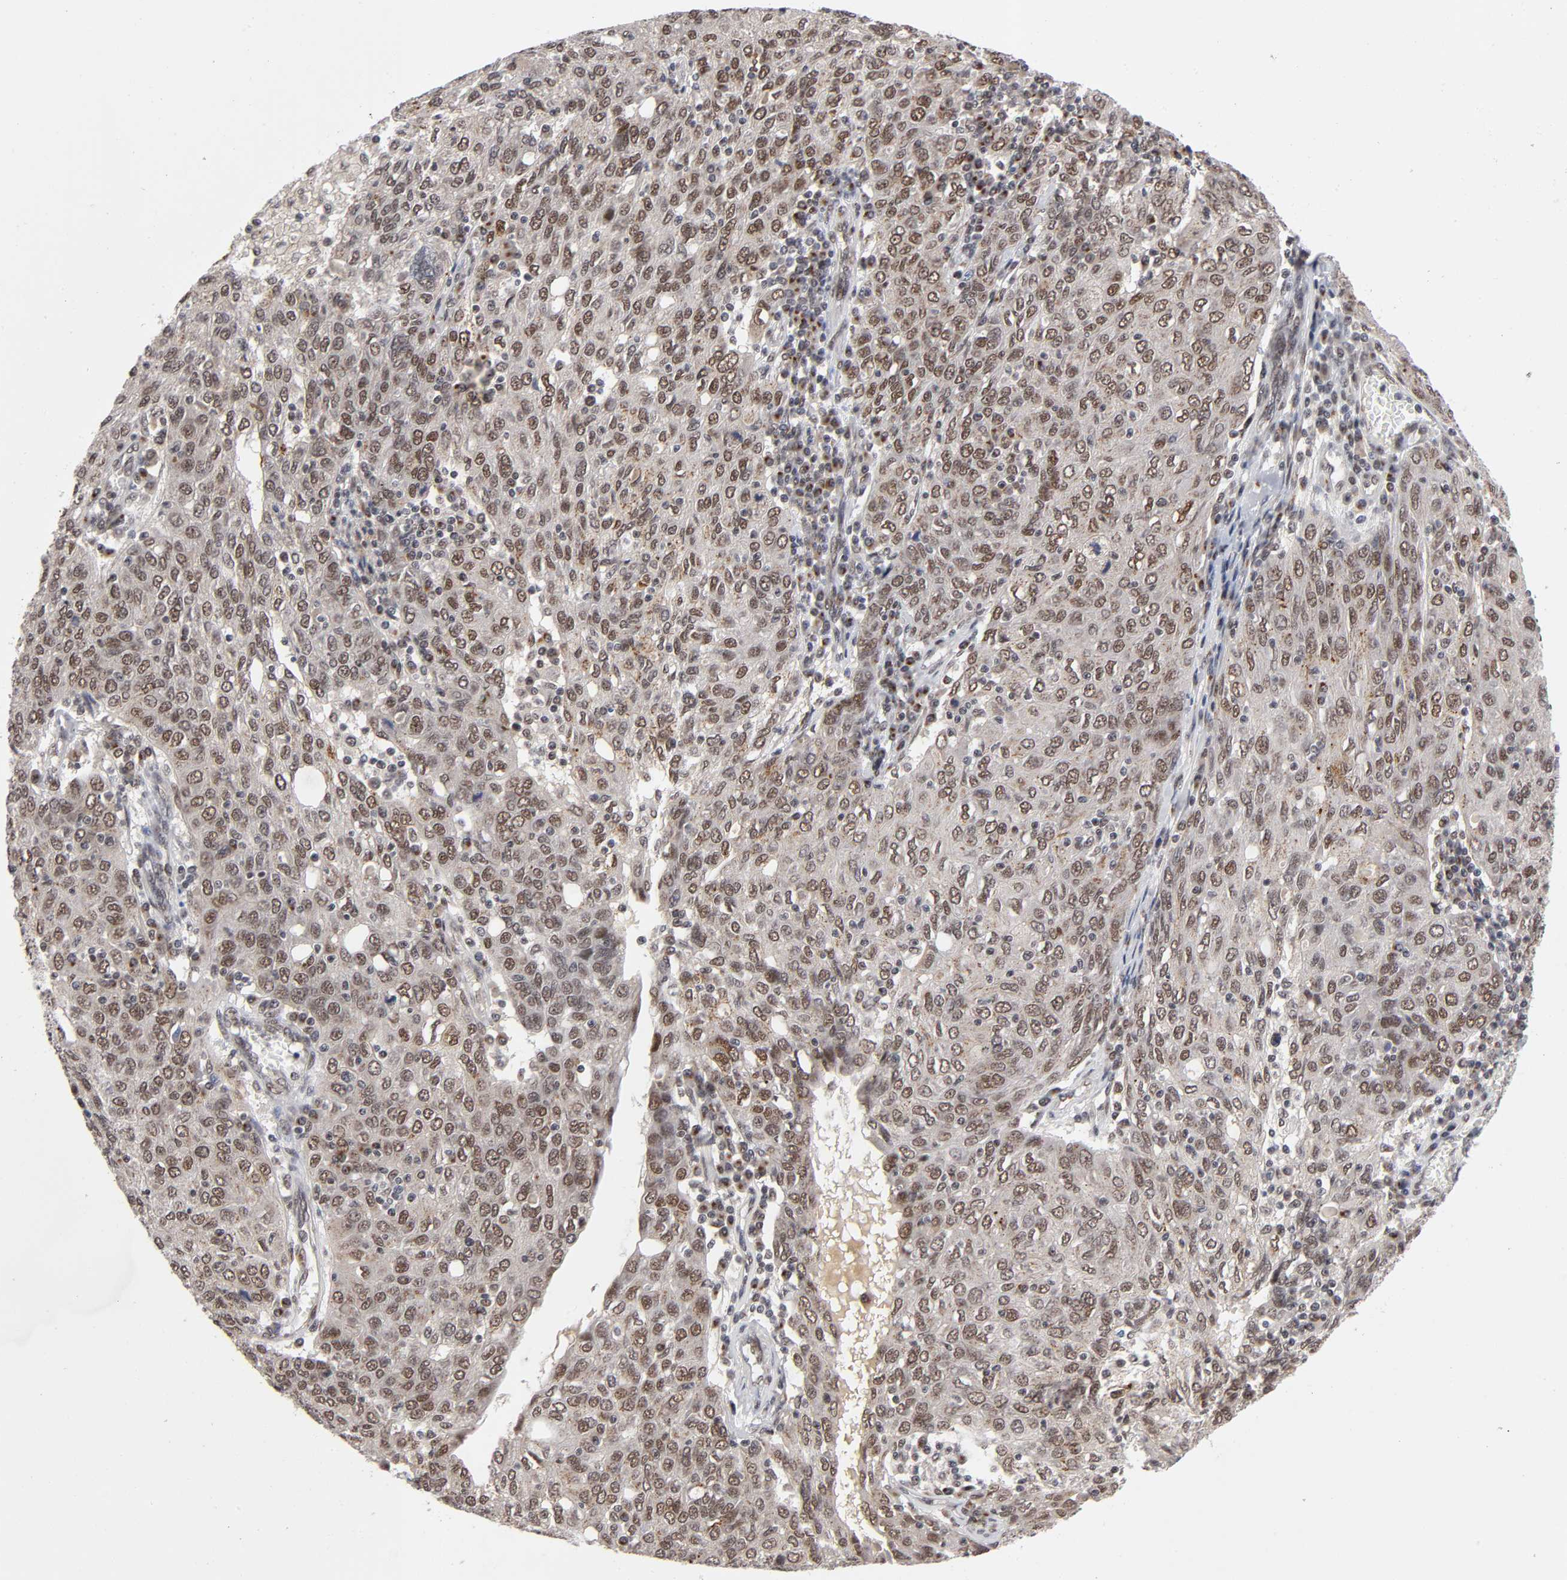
{"staining": {"intensity": "moderate", "quantity": ">75%", "location": "cytoplasmic/membranous,nuclear"}, "tissue": "ovarian cancer", "cell_type": "Tumor cells", "image_type": "cancer", "snomed": [{"axis": "morphology", "description": "Carcinoma, endometroid"}, {"axis": "topography", "description": "Ovary"}], "caption": "Endometroid carcinoma (ovarian) was stained to show a protein in brown. There is medium levels of moderate cytoplasmic/membranous and nuclear expression in approximately >75% of tumor cells.", "gene": "EP300", "patient": {"sex": "female", "age": 50}}